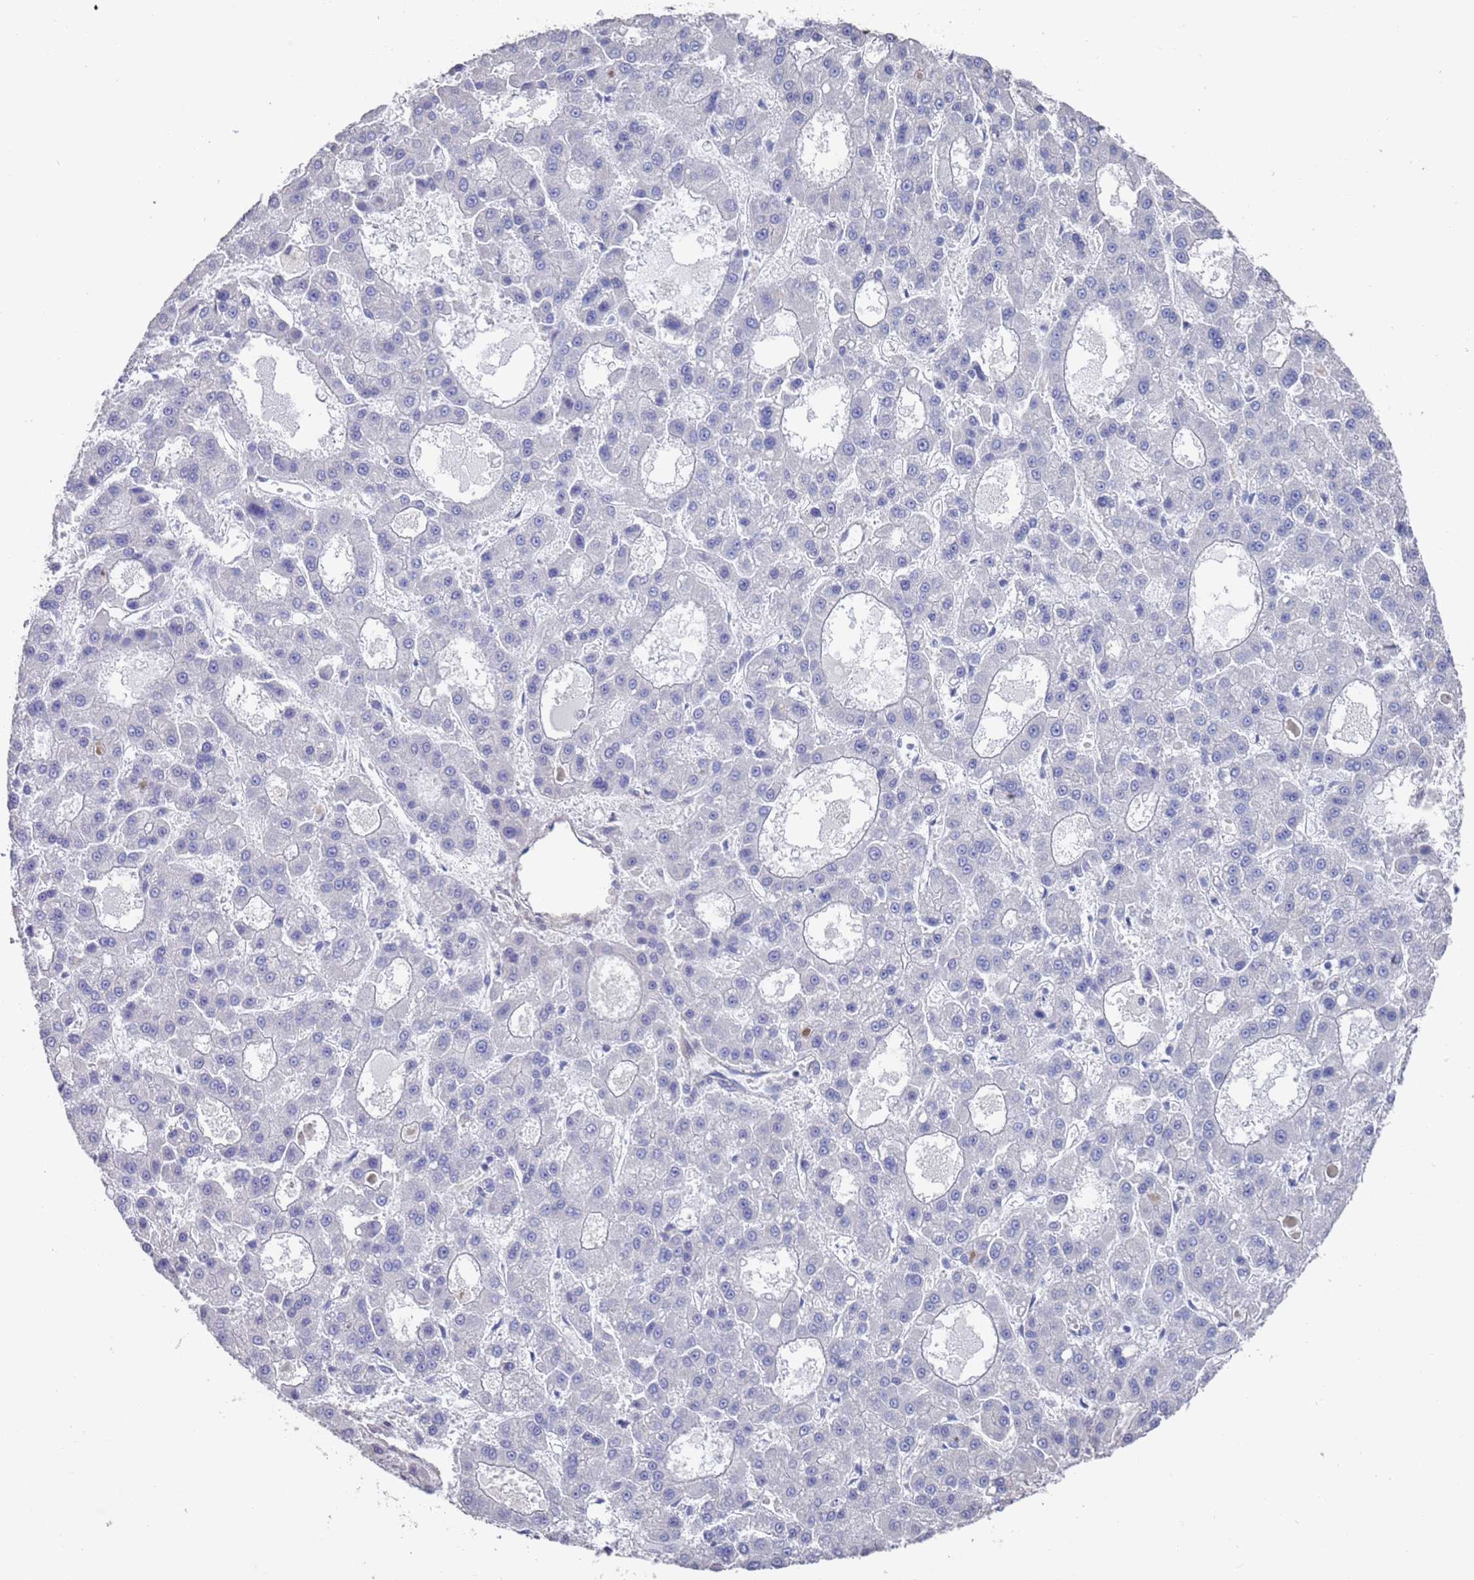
{"staining": {"intensity": "negative", "quantity": "none", "location": "none"}, "tissue": "liver cancer", "cell_type": "Tumor cells", "image_type": "cancer", "snomed": [{"axis": "morphology", "description": "Carcinoma, Hepatocellular, NOS"}, {"axis": "topography", "description": "Liver"}], "caption": "A micrograph of human hepatocellular carcinoma (liver) is negative for staining in tumor cells. The staining is performed using DAB brown chromogen with nuclei counter-stained in using hematoxylin.", "gene": "ANK2", "patient": {"sex": "male", "age": 70}}